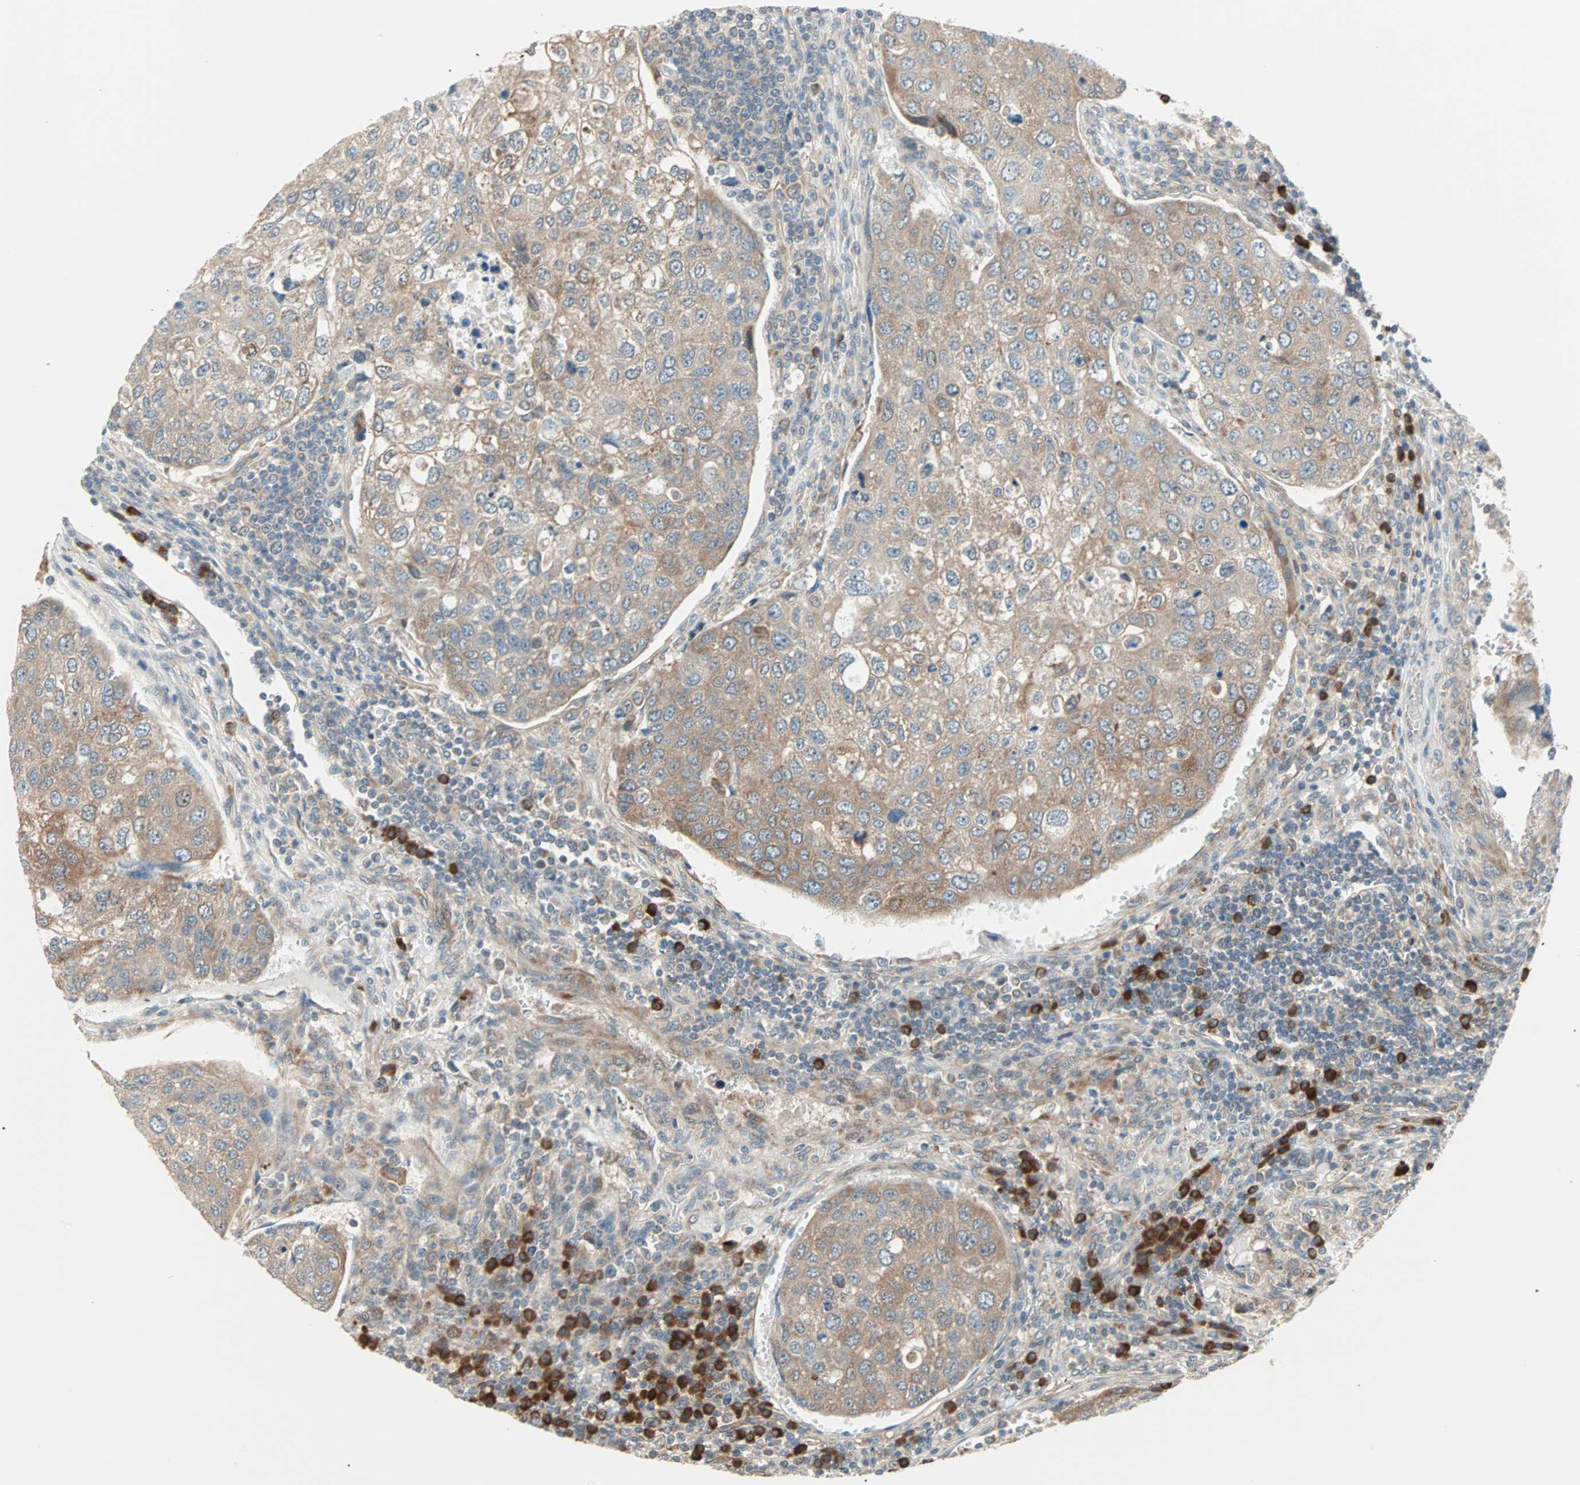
{"staining": {"intensity": "moderate", "quantity": "25%-75%", "location": "cytoplasmic/membranous"}, "tissue": "urothelial cancer", "cell_type": "Tumor cells", "image_type": "cancer", "snomed": [{"axis": "morphology", "description": "Urothelial carcinoma, High grade"}, {"axis": "topography", "description": "Lymph node"}, {"axis": "topography", "description": "Urinary bladder"}], "caption": "Brown immunohistochemical staining in human urothelial cancer displays moderate cytoplasmic/membranous expression in about 25%-75% of tumor cells.", "gene": "SAR1A", "patient": {"sex": "male", "age": 51}}